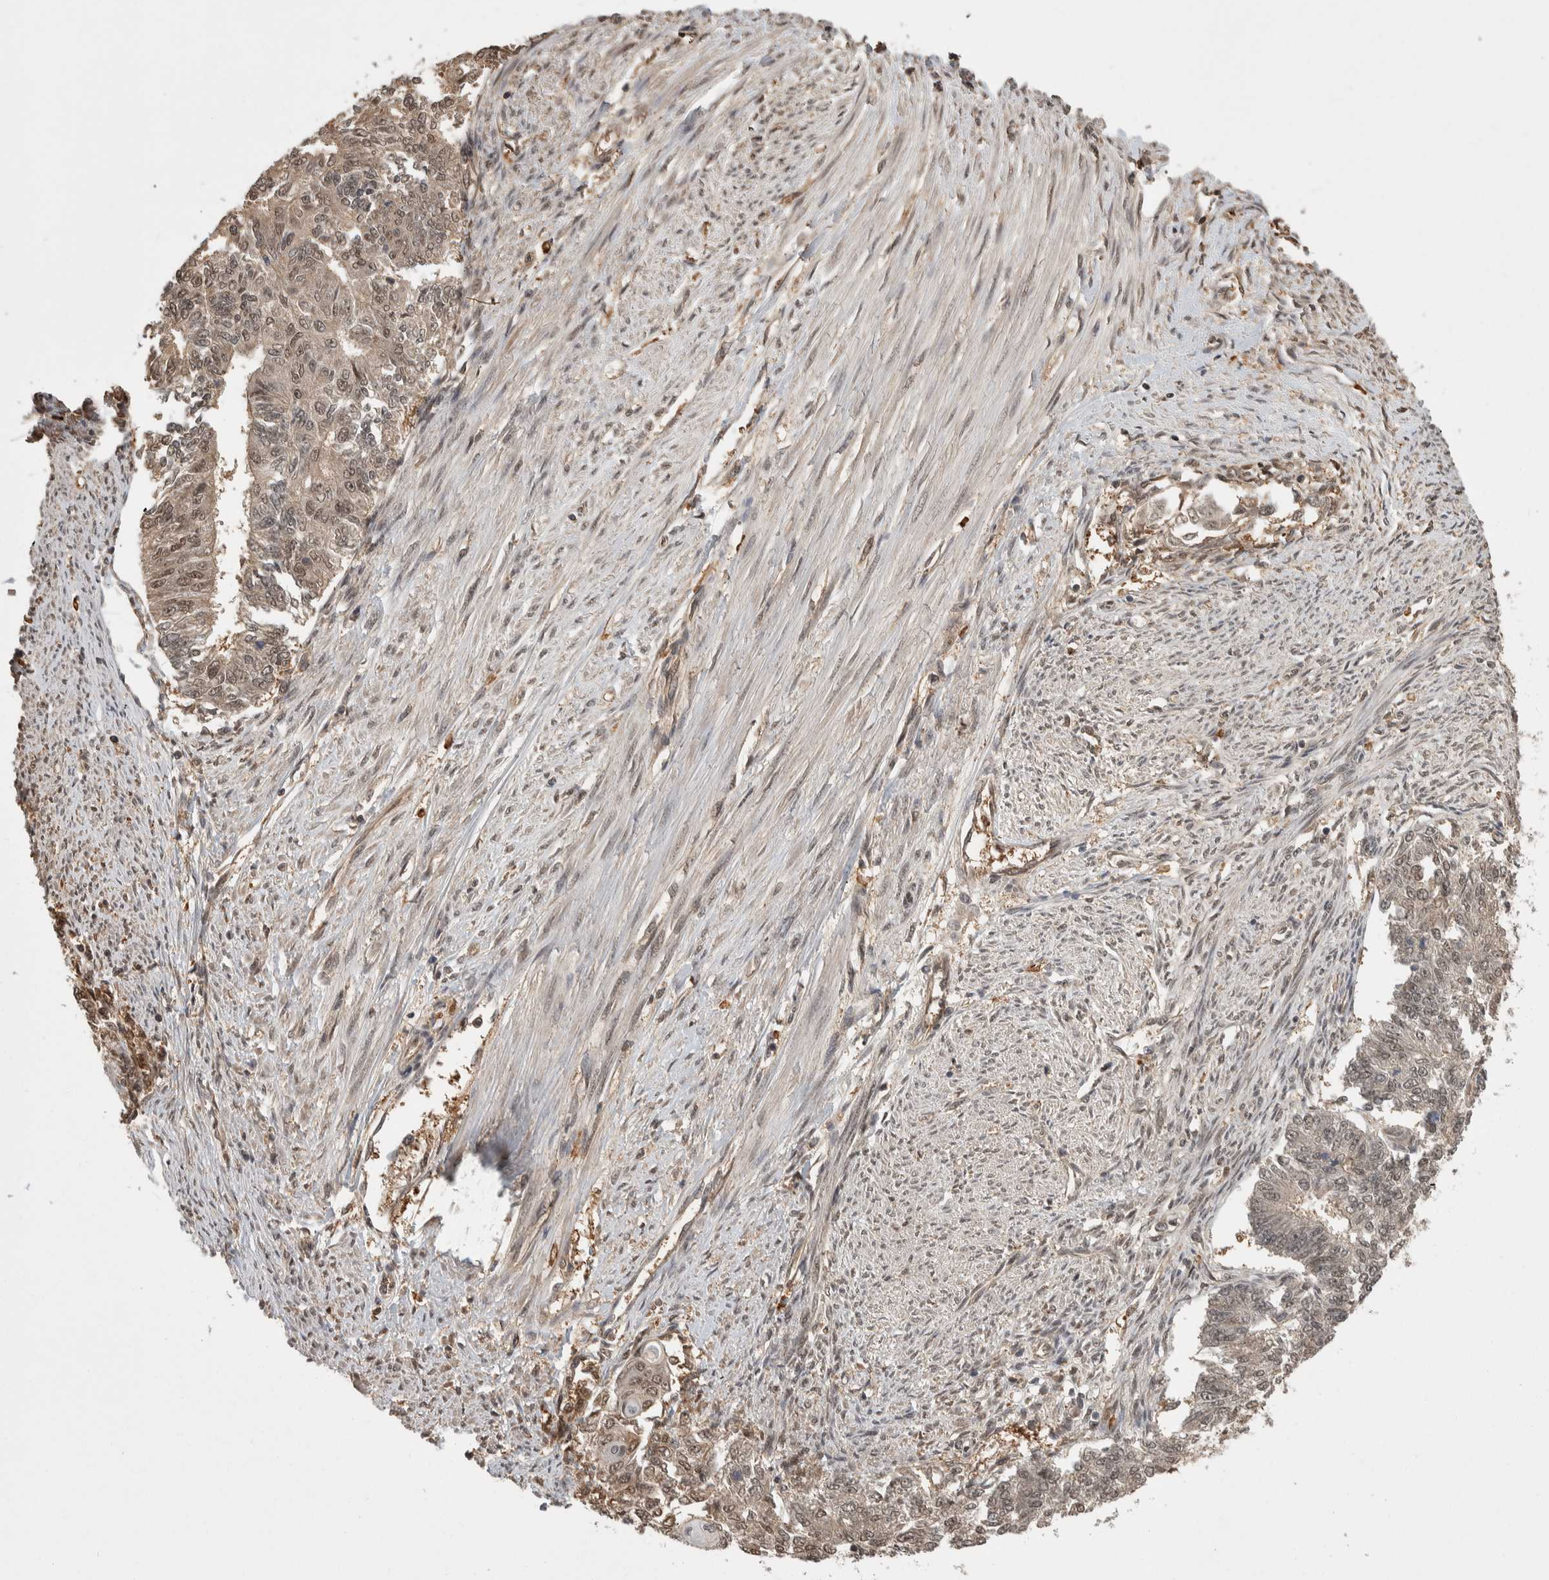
{"staining": {"intensity": "moderate", "quantity": ">75%", "location": "nuclear"}, "tissue": "endometrial cancer", "cell_type": "Tumor cells", "image_type": "cancer", "snomed": [{"axis": "morphology", "description": "Adenocarcinoma, NOS"}, {"axis": "topography", "description": "Endometrium"}], "caption": "IHC photomicrograph of human endometrial adenocarcinoma stained for a protein (brown), which shows medium levels of moderate nuclear expression in about >75% of tumor cells.", "gene": "ZNF592", "patient": {"sex": "female", "age": 32}}